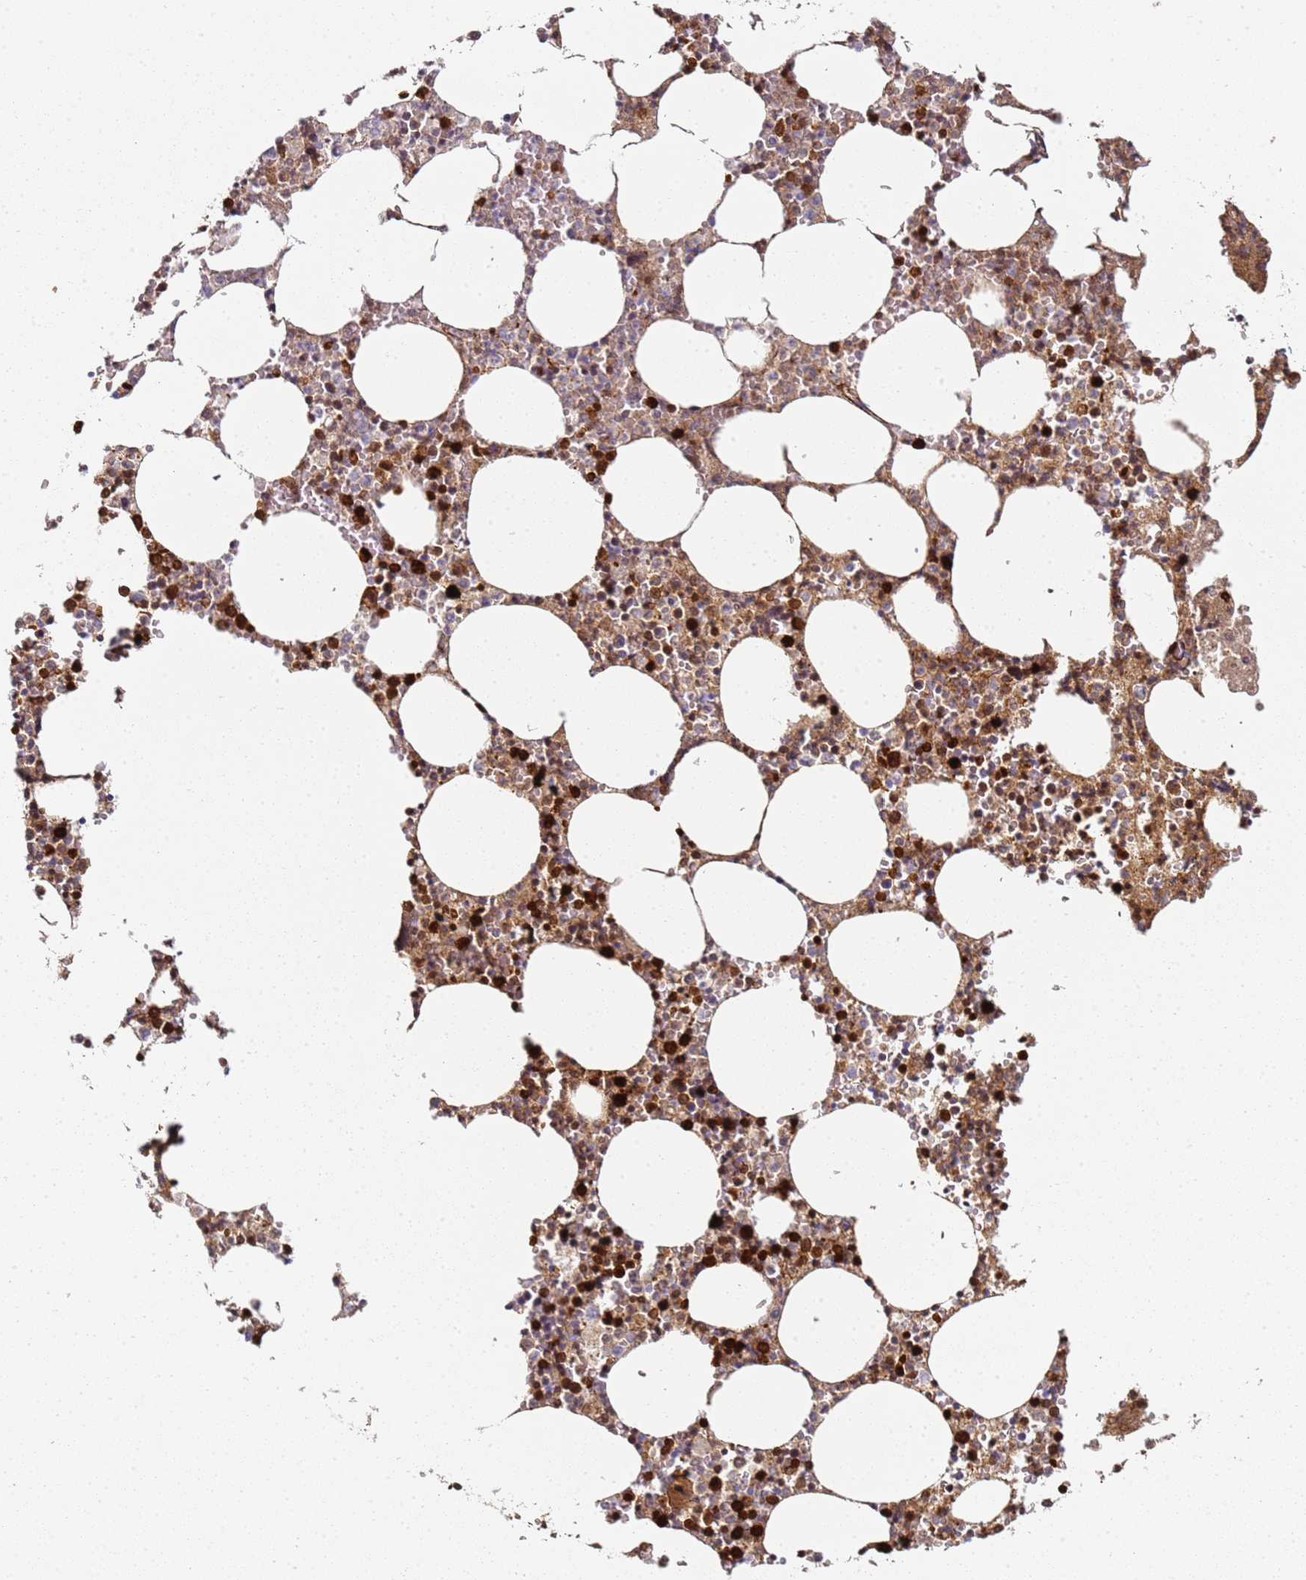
{"staining": {"intensity": "strong", "quantity": "25%-75%", "location": "cytoplasmic/membranous,nuclear"}, "tissue": "bone marrow", "cell_type": "Hematopoietic cells", "image_type": "normal", "snomed": [{"axis": "morphology", "description": "Normal tissue, NOS"}, {"axis": "topography", "description": "Bone marrow"}], "caption": "IHC staining of normal bone marrow, which shows high levels of strong cytoplasmic/membranous,nuclear expression in approximately 25%-75% of hematopoietic cells indicating strong cytoplasmic/membranous,nuclear protein expression. The staining was performed using DAB (brown) for protein detection and nuclei were counterstained in hematoxylin (blue).", "gene": "S100A4", "patient": {"sex": "female", "age": 64}}